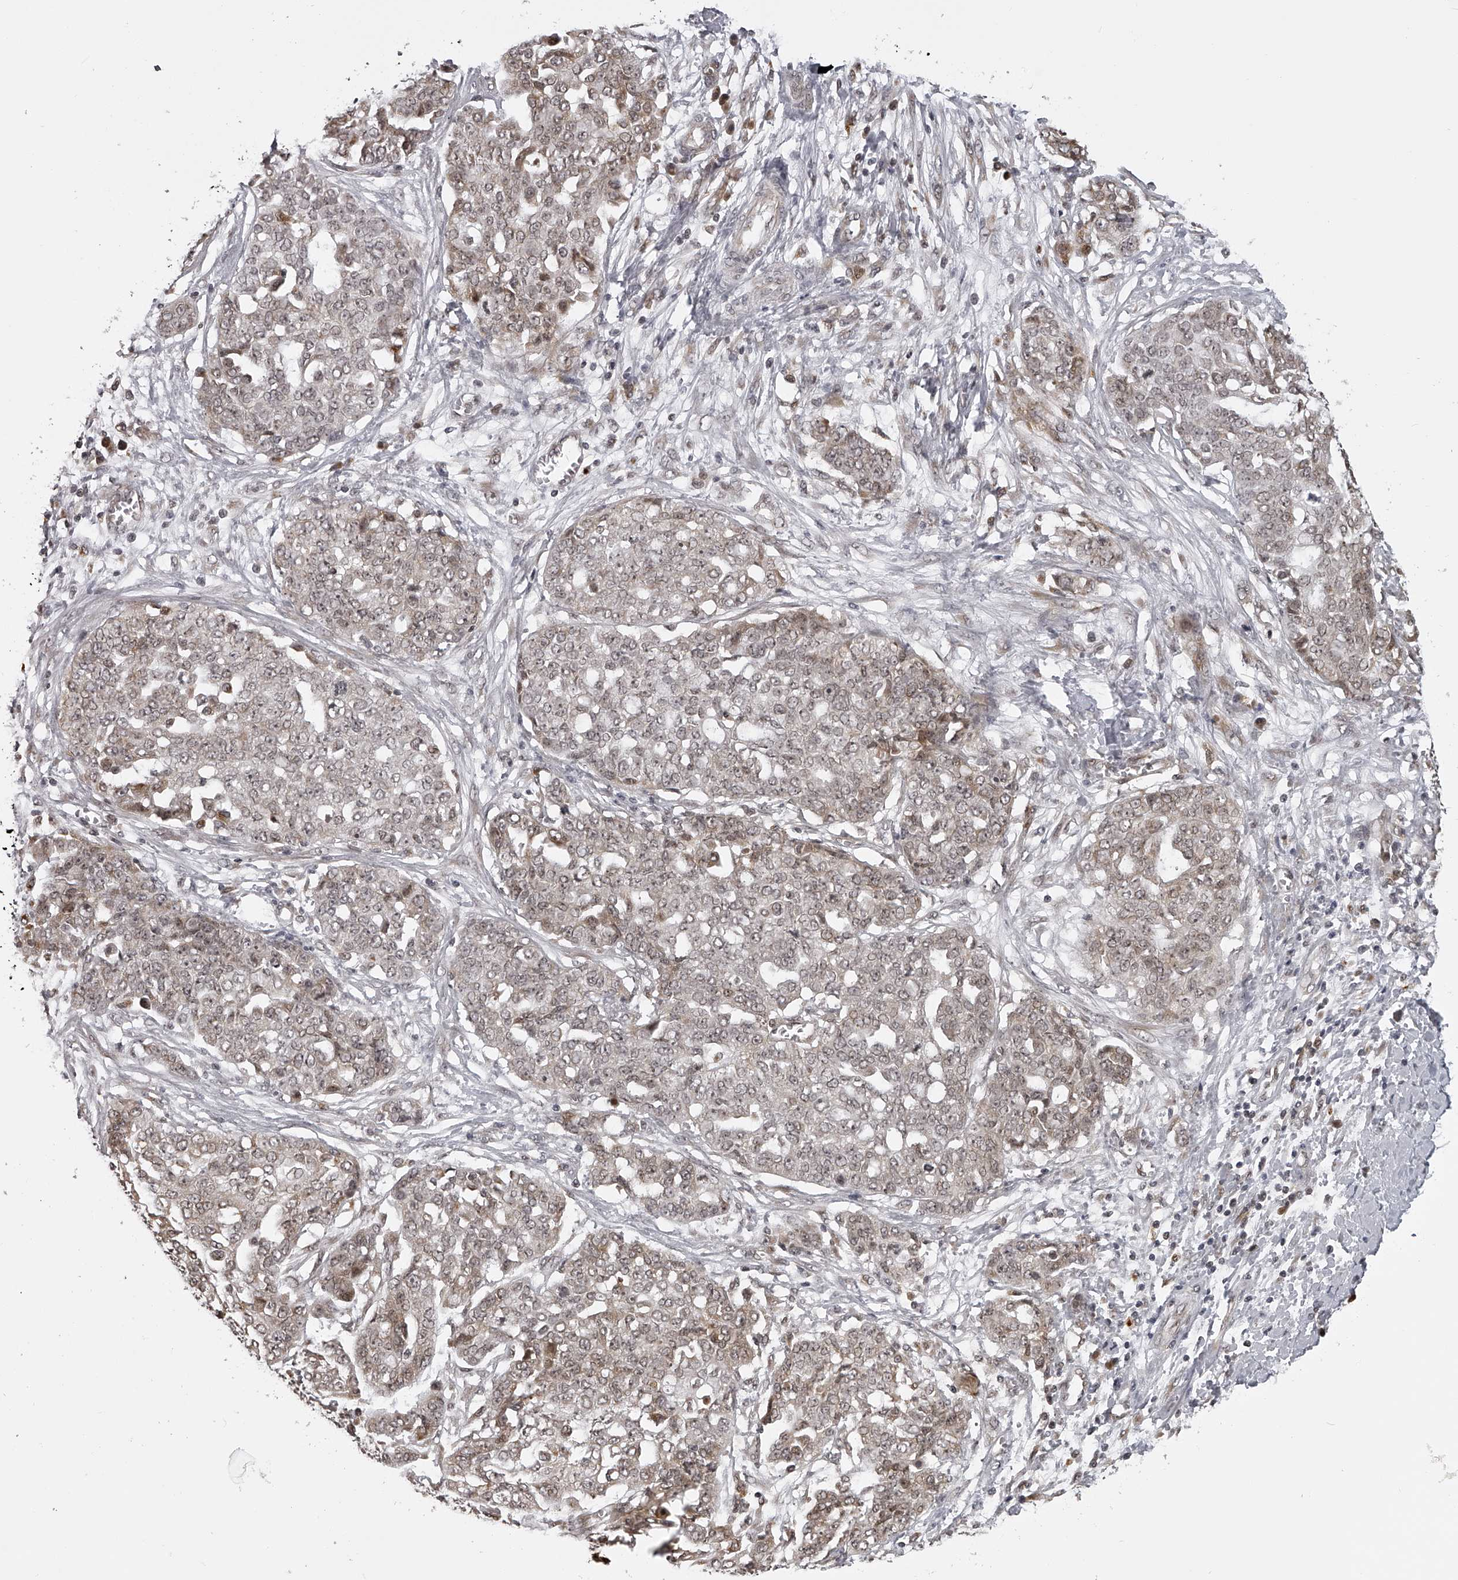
{"staining": {"intensity": "weak", "quantity": ">75%", "location": "nuclear"}, "tissue": "ovarian cancer", "cell_type": "Tumor cells", "image_type": "cancer", "snomed": [{"axis": "morphology", "description": "Cystadenocarcinoma, serous, NOS"}, {"axis": "topography", "description": "Soft tissue"}, {"axis": "topography", "description": "Ovary"}], "caption": "A histopathology image showing weak nuclear positivity in approximately >75% of tumor cells in ovarian serous cystadenocarcinoma, as visualized by brown immunohistochemical staining.", "gene": "ODF2L", "patient": {"sex": "female", "age": 57}}